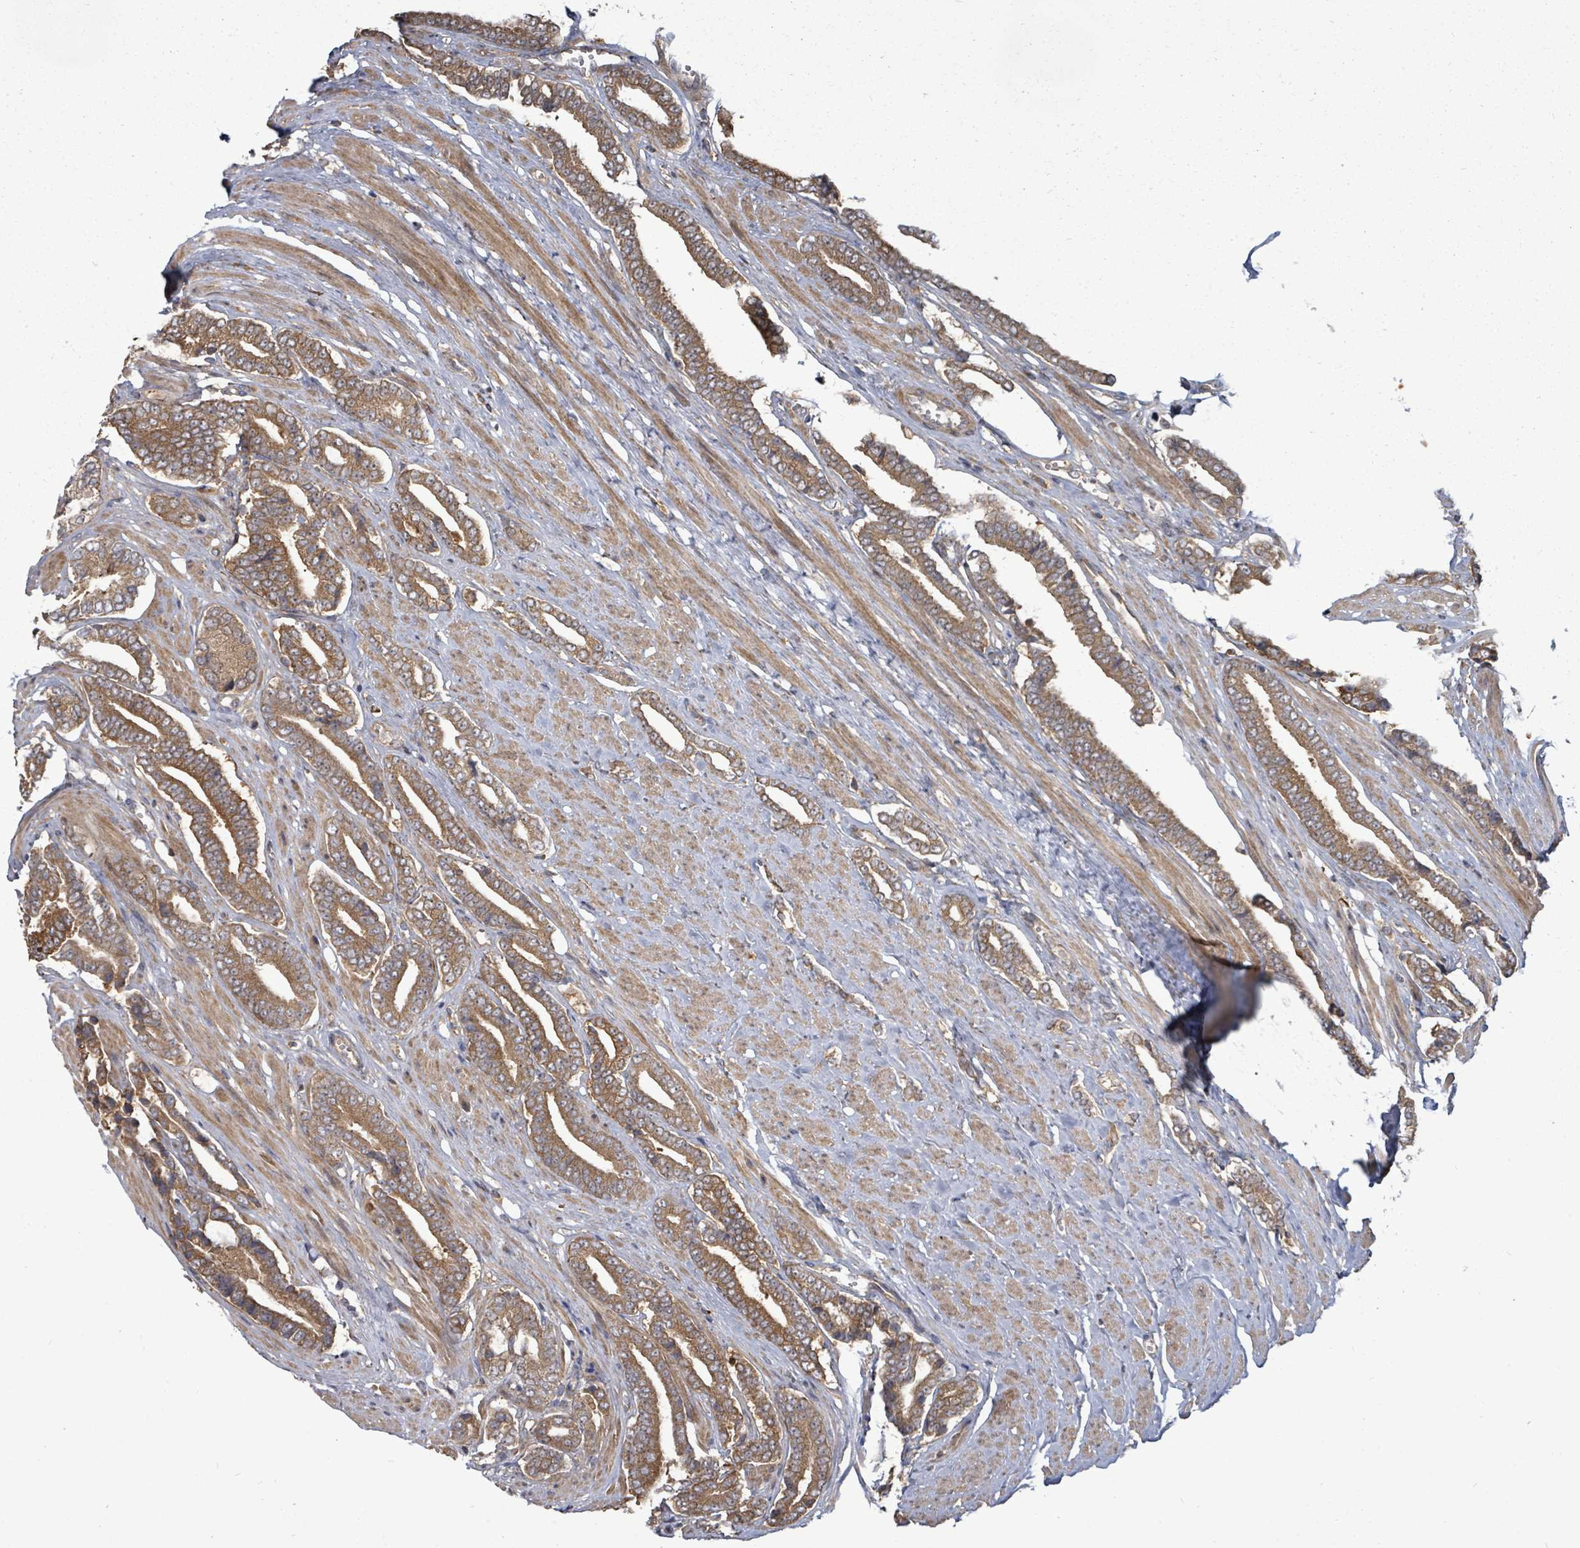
{"staining": {"intensity": "moderate", "quantity": ">75%", "location": "cytoplasmic/membranous"}, "tissue": "prostate cancer", "cell_type": "Tumor cells", "image_type": "cancer", "snomed": [{"axis": "morphology", "description": "Adenocarcinoma, NOS"}, {"axis": "topography", "description": "Prostate and seminal vesicle, NOS"}], "caption": "The immunohistochemical stain shows moderate cytoplasmic/membranous staining in tumor cells of prostate adenocarcinoma tissue.", "gene": "EIF3C", "patient": {"sex": "male", "age": 76}}